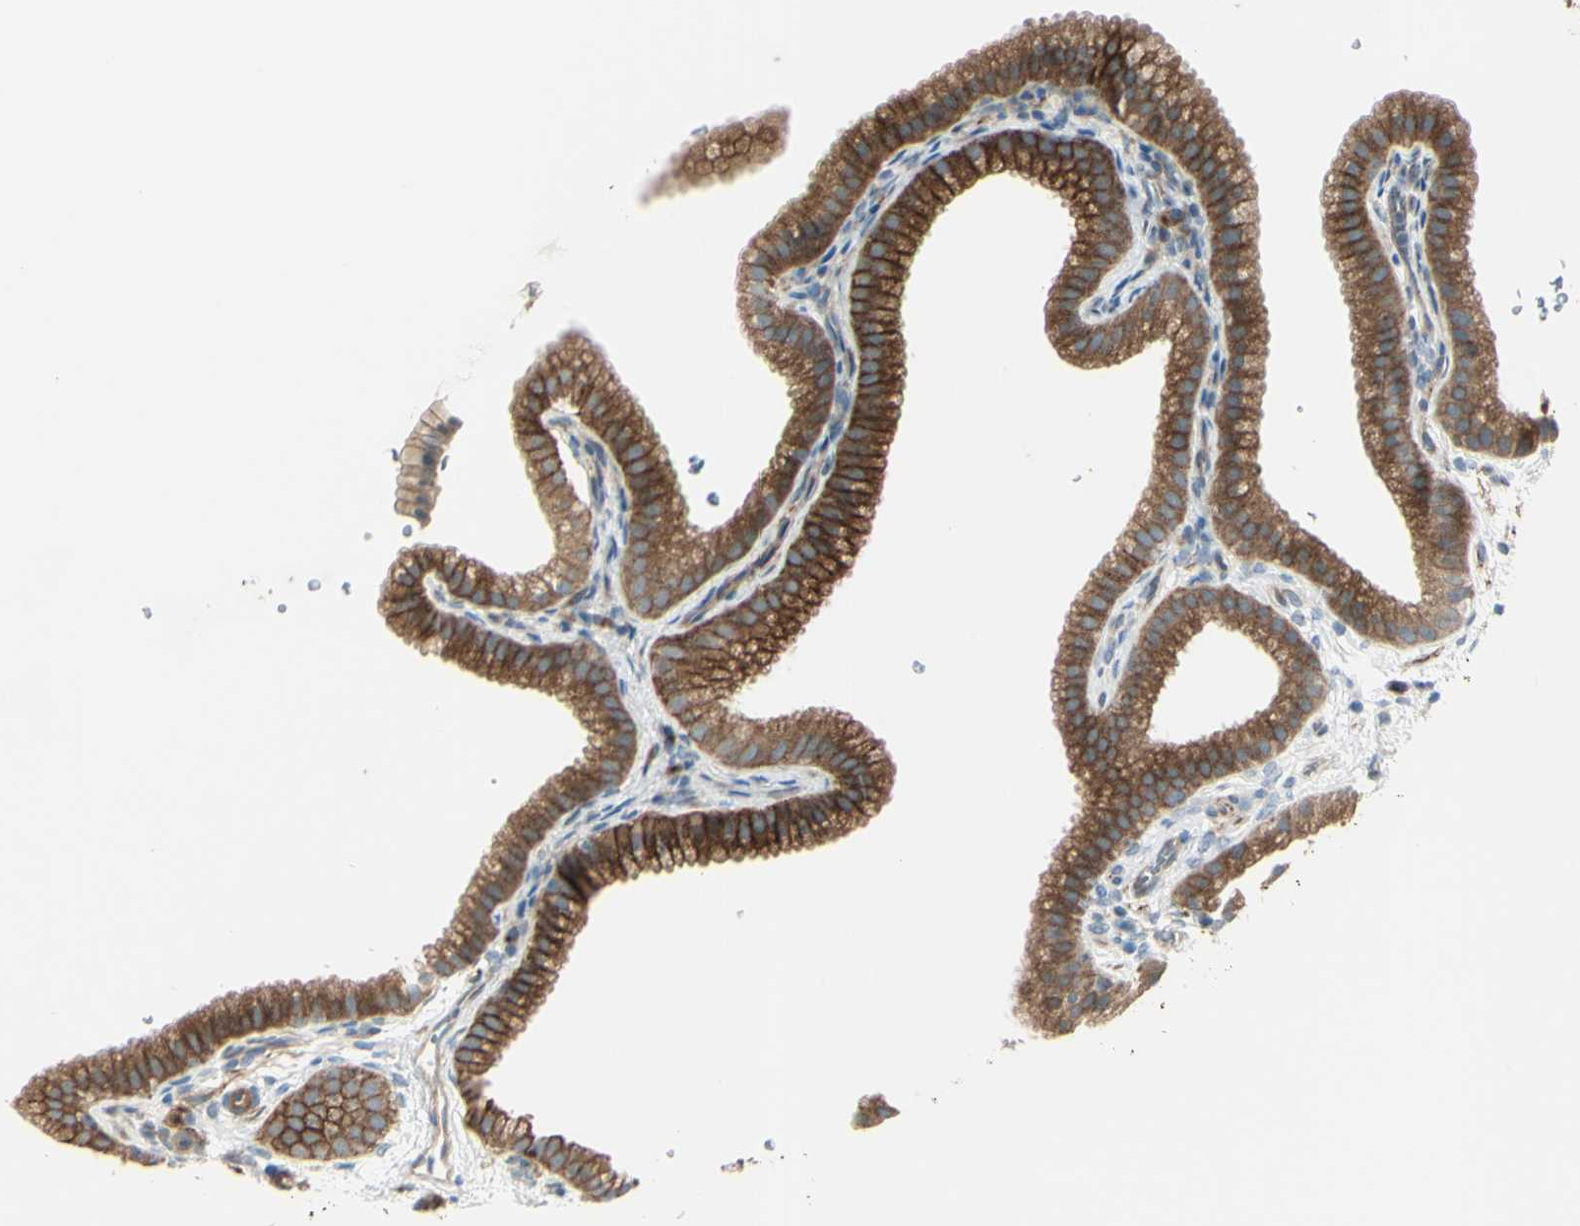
{"staining": {"intensity": "strong", "quantity": ">75%", "location": "cytoplasmic/membranous"}, "tissue": "gallbladder", "cell_type": "Glandular cells", "image_type": "normal", "snomed": [{"axis": "morphology", "description": "Normal tissue, NOS"}, {"axis": "topography", "description": "Gallbladder"}], "caption": "This is a photomicrograph of IHC staining of unremarkable gallbladder, which shows strong expression in the cytoplasmic/membranous of glandular cells.", "gene": "LRRK1", "patient": {"sex": "female", "age": 64}}